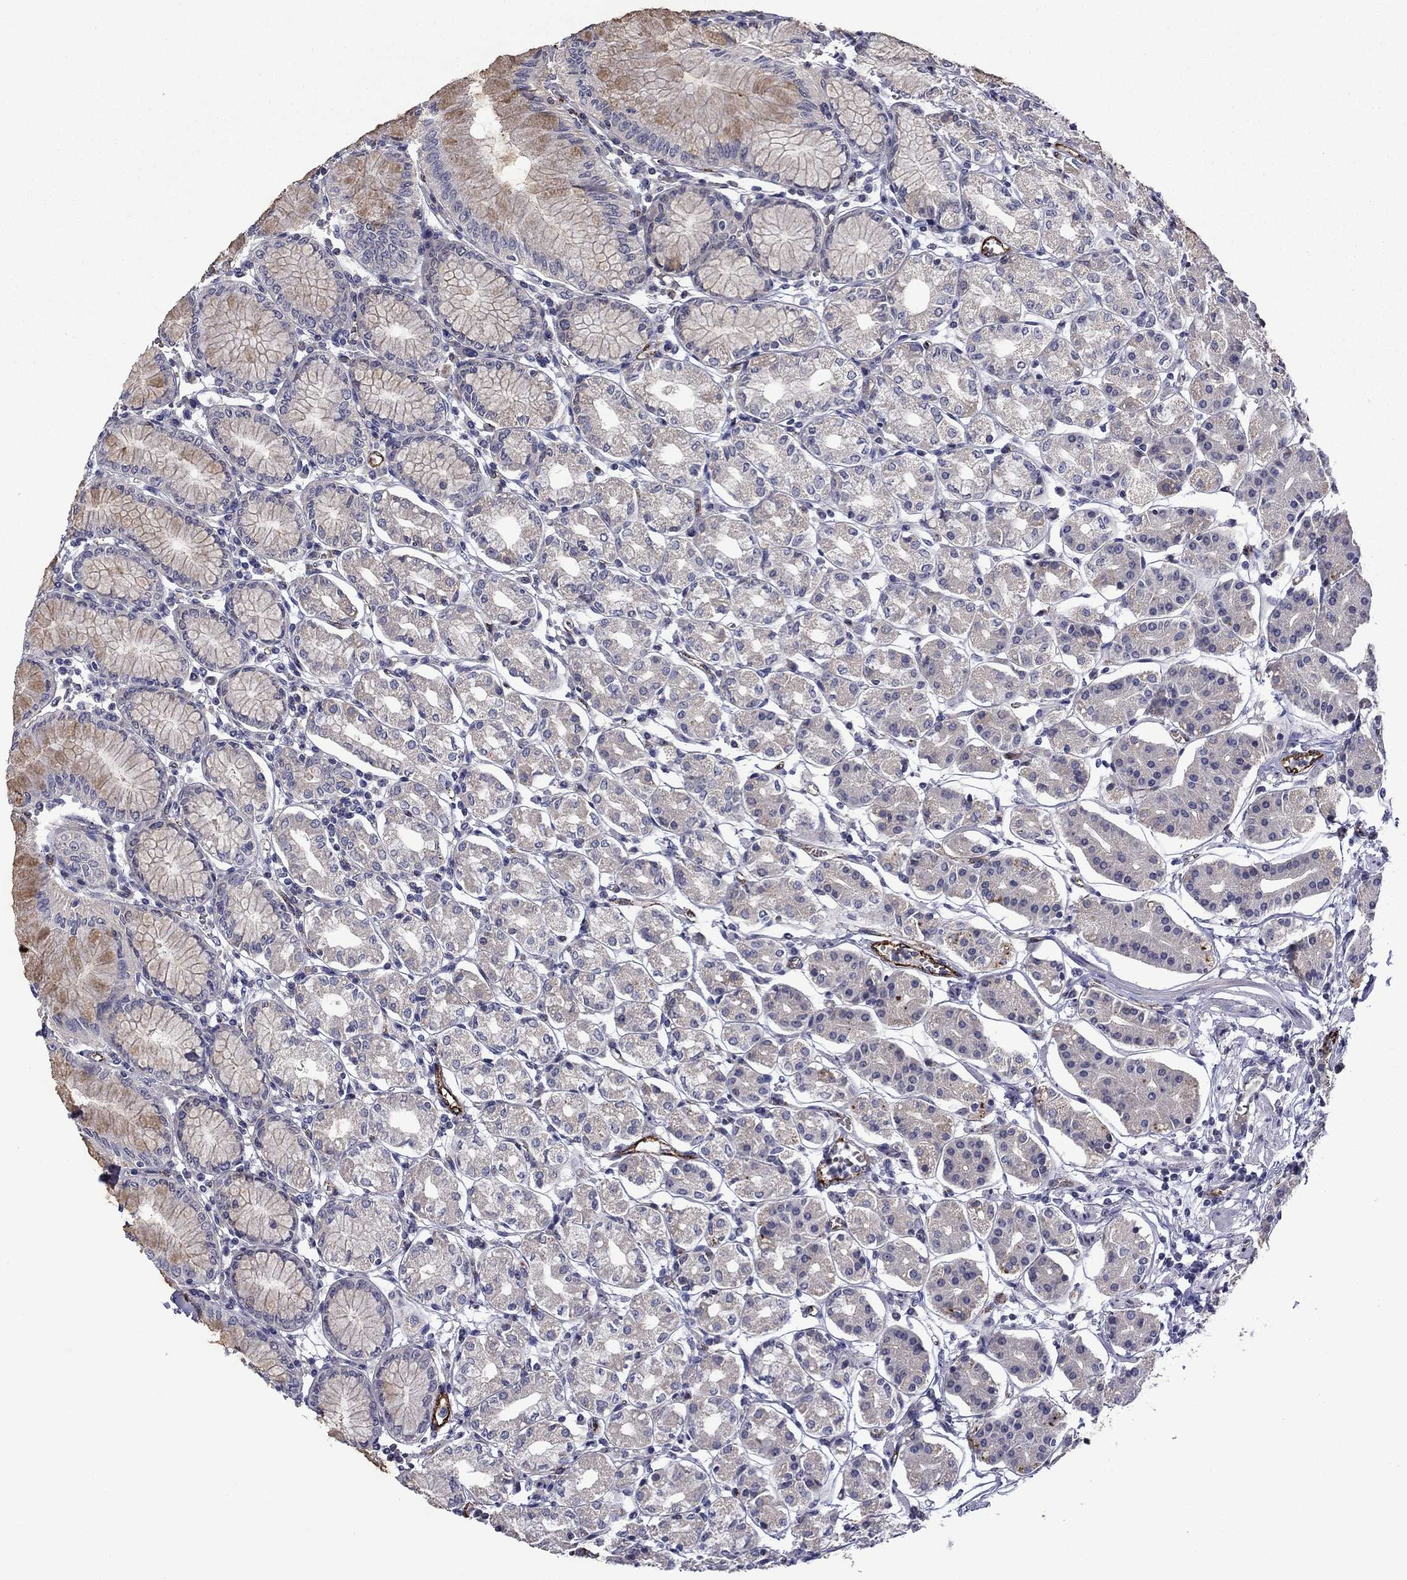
{"staining": {"intensity": "negative", "quantity": "none", "location": "none"}, "tissue": "stomach", "cell_type": "Glandular cells", "image_type": "normal", "snomed": [{"axis": "morphology", "description": "Normal tissue, NOS"}, {"axis": "topography", "description": "Skeletal muscle"}, {"axis": "topography", "description": "Stomach"}], "caption": "DAB (3,3'-diaminobenzidine) immunohistochemical staining of benign human stomach reveals no significant positivity in glandular cells. Brightfield microscopy of immunohistochemistry (IHC) stained with DAB (3,3'-diaminobenzidine) (brown) and hematoxylin (blue), captured at high magnification.", "gene": "SLITRK1", "patient": {"sex": "female", "age": 57}}